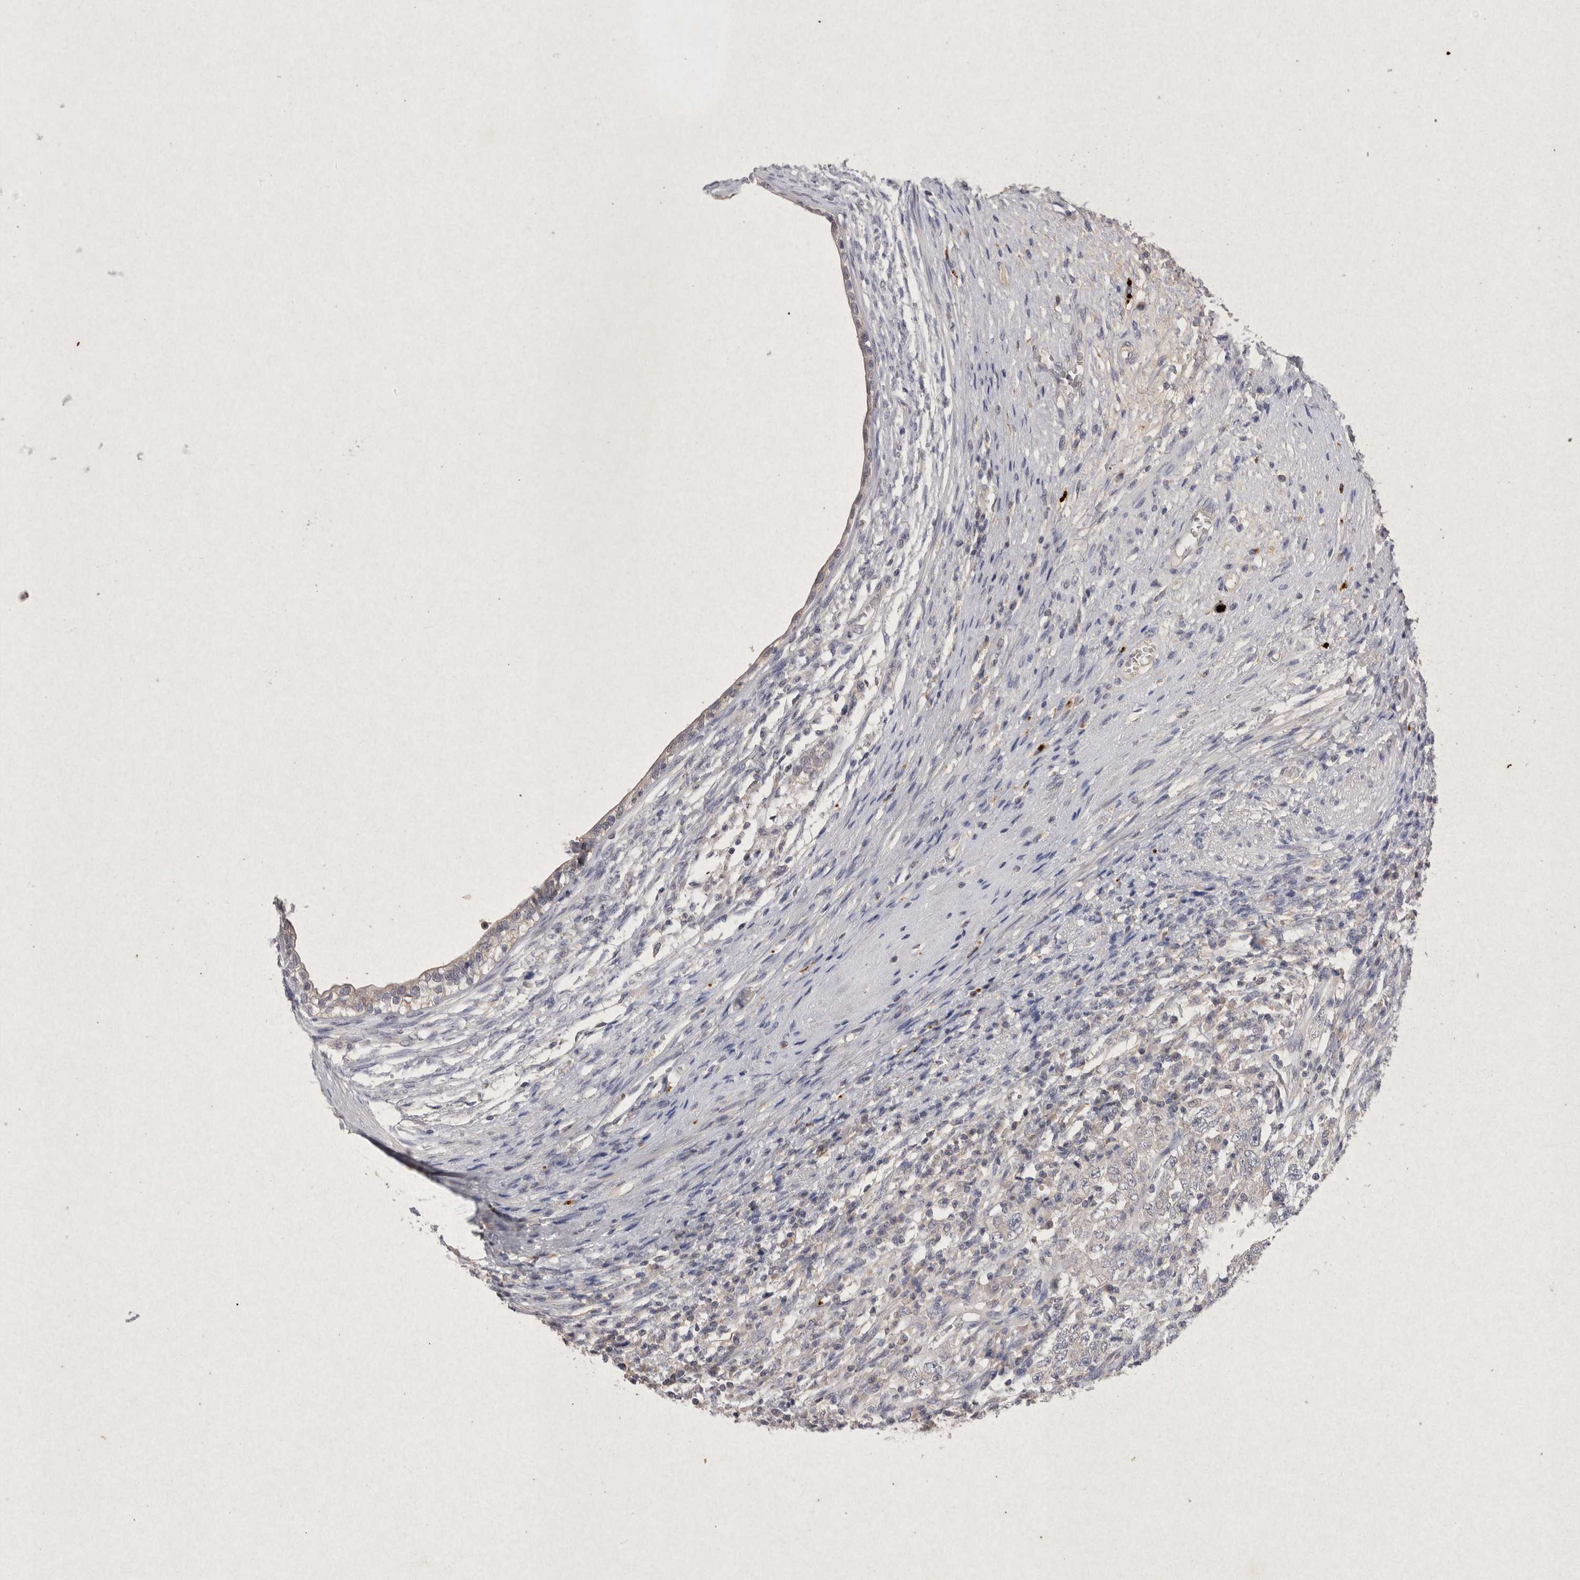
{"staining": {"intensity": "negative", "quantity": "none", "location": "none"}, "tissue": "testis cancer", "cell_type": "Tumor cells", "image_type": "cancer", "snomed": [{"axis": "morphology", "description": "Carcinoma, Embryonal, NOS"}, {"axis": "topography", "description": "Testis"}], "caption": "The histopathology image shows no staining of tumor cells in testis embryonal carcinoma.", "gene": "RASSF3", "patient": {"sex": "male", "age": 26}}